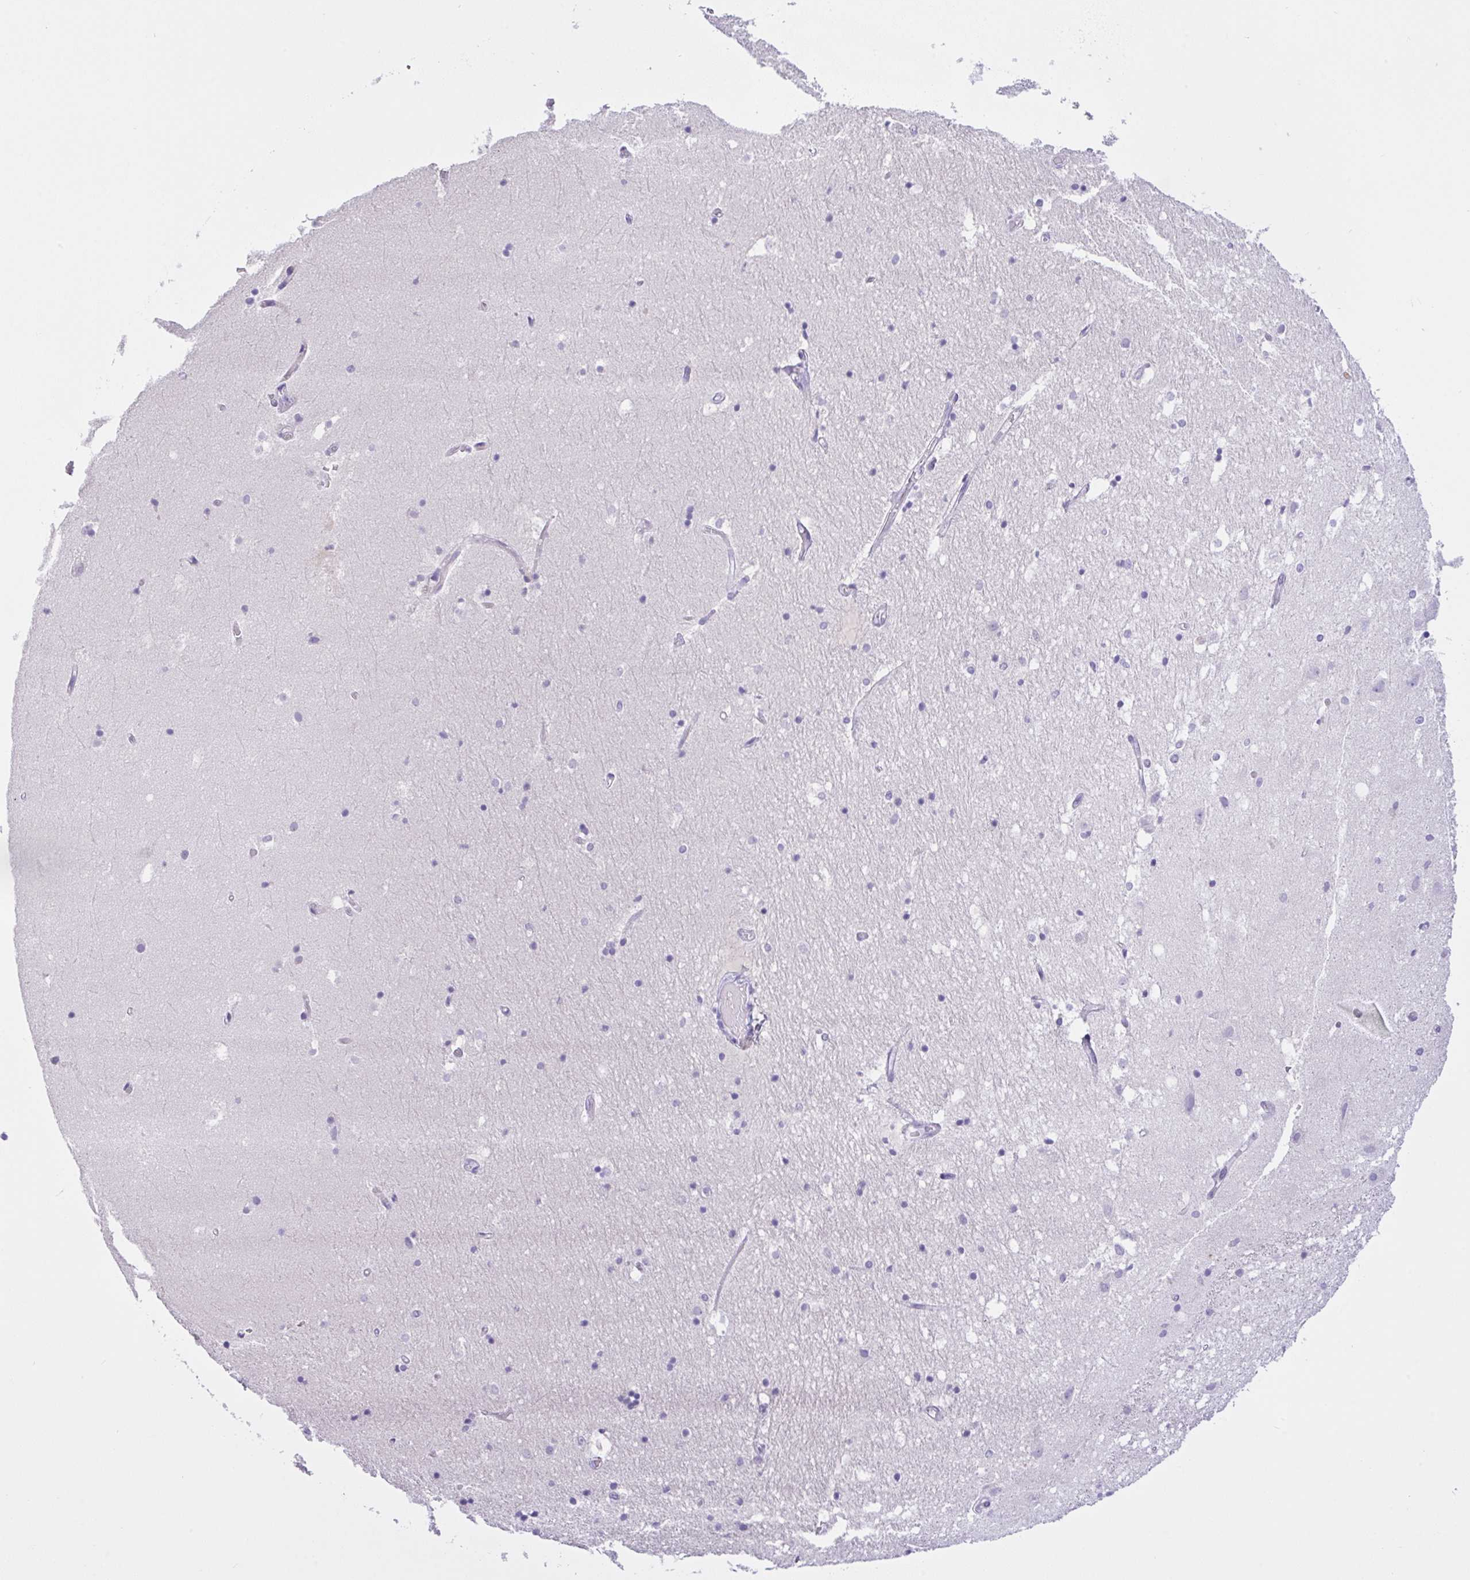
{"staining": {"intensity": "negative", "quantity": "none", "location": "none"}, "tissue": "hippocampus", "cell_type": "Glial cells", "image_type": "normal", "snomed": [{"axis": "morphology", "description": "Normal tissue, NOS"}, {"axis": "topography", "description": "Hippocampus"}], "caption": "Human hippocampus stained for a protein using immunohistochemistry shows no expression in glial cells.", "gene": "NCF1", "patient": {"sex": "female", "age": 52}}